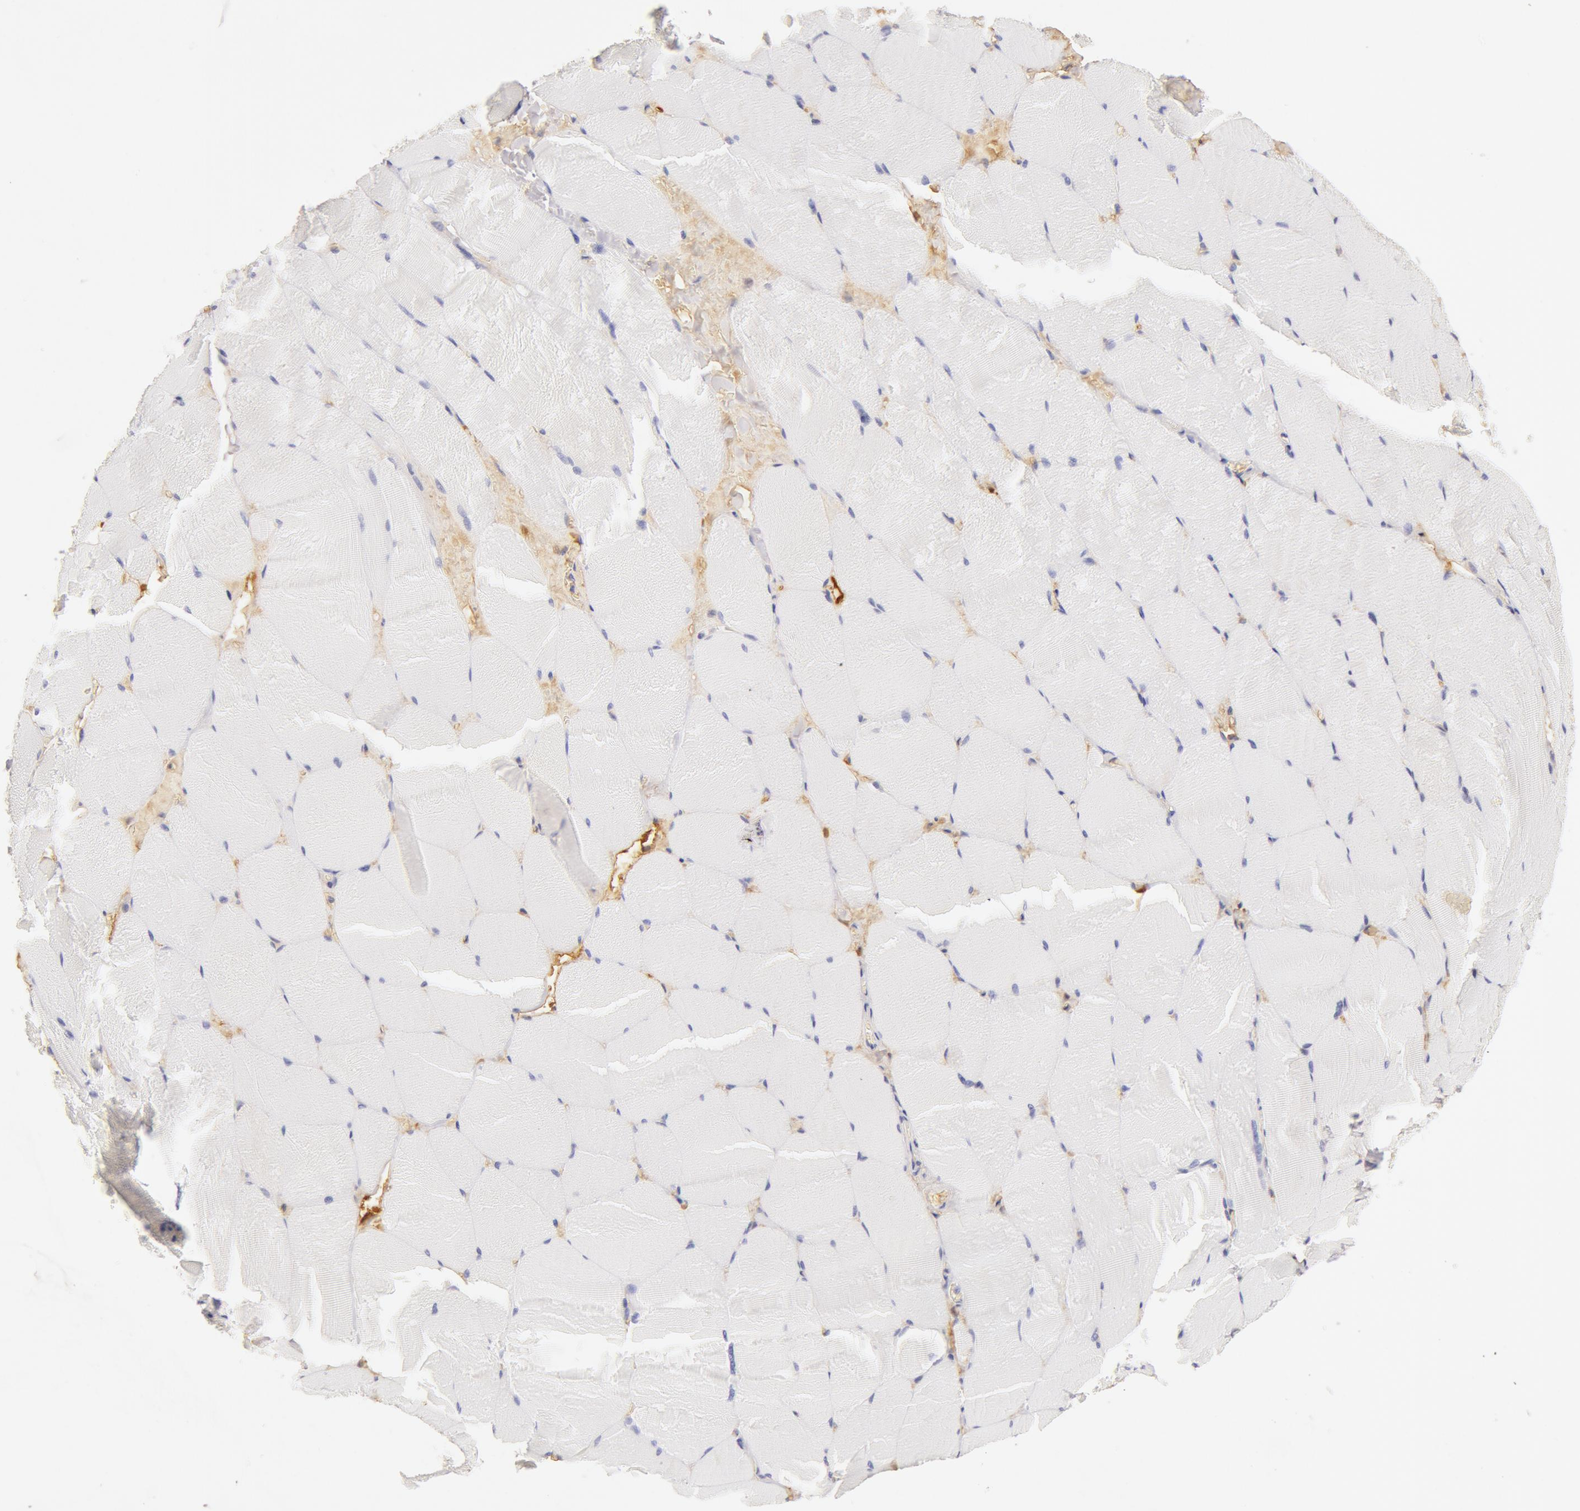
{"staining": {"intensity": "negative", "quantity": "none", "location": "none"}, "tissue": "skeletal muscle", "cell_type": "Myocytes", "image_type": "normal", "snomed": [{"axis": "morphology", "description": "Normal tissue, NOS"}, {"axis": "topography", "description": "Skeletal muscle"}], "caption": "Myocytes show no significant expression in benign skeletal muscle. (DAB (3,3'-diaminobenzidine) IHC with hematoxylin counter stain).", "gene": "AHSG", "patient": {"sex": "male", "age": 71}}